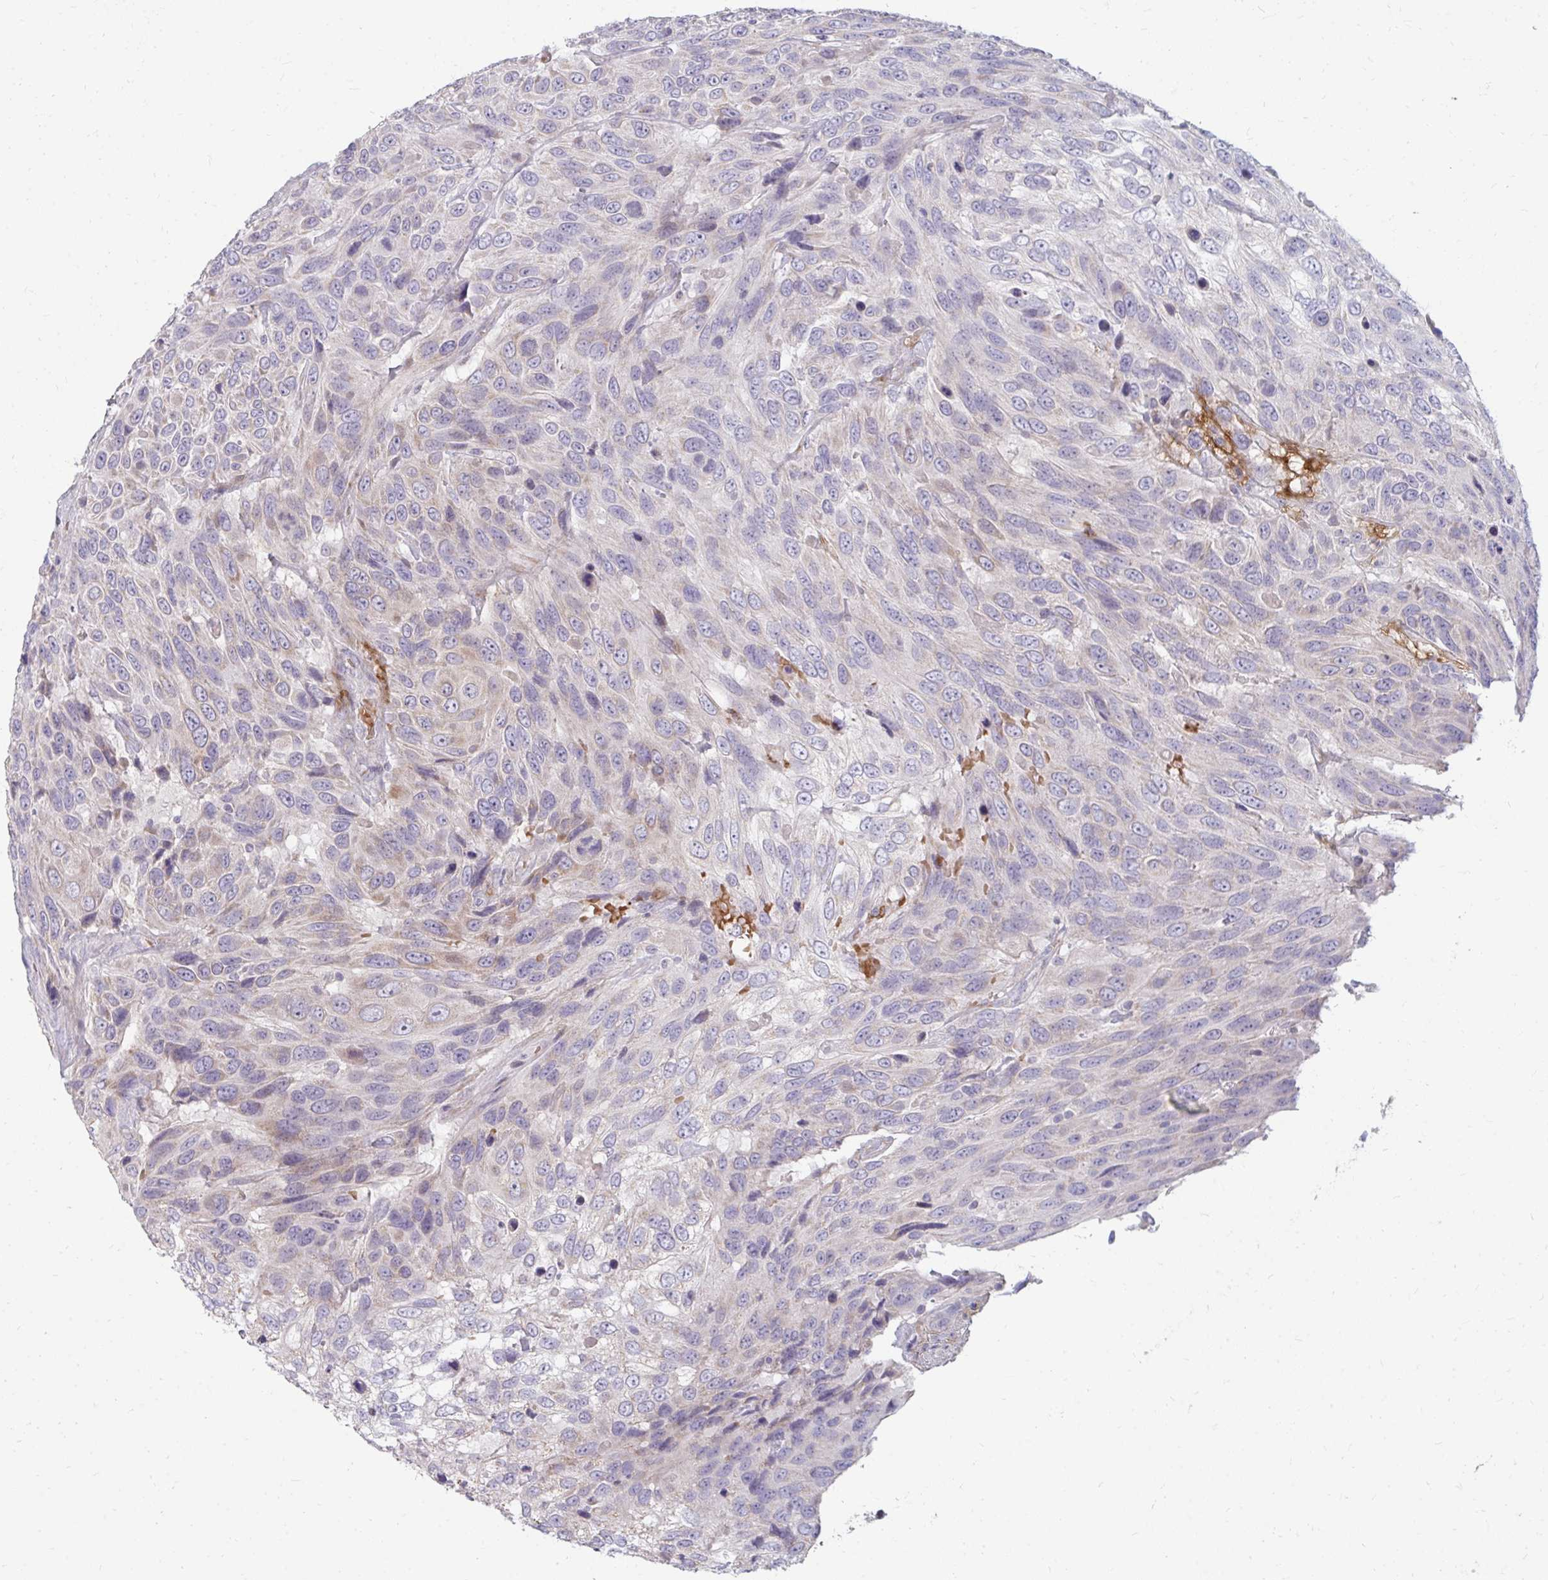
{"staining": {"intensity": "weak", "quantity": "<25%", "location": "cytoplasmic/membranous"}, "tissue": "urothelial cancer", "cell_type": "Tumor cells", "image_type": "cancer", "snomed": [{"axis": "morphology", "description": "Urothelial carcinoma, High grade"}, {"axis": "topography", "description": "Urinary bladder"}], "caption": "Immunohistochemistry micrograph of human urothelial cancer stained for a protein (brown), which shows no positivity in tumor cells. Nuclei are stained in blue.", "gene": "RAB33A", "patient": {"sex": "female", "age": 70}}